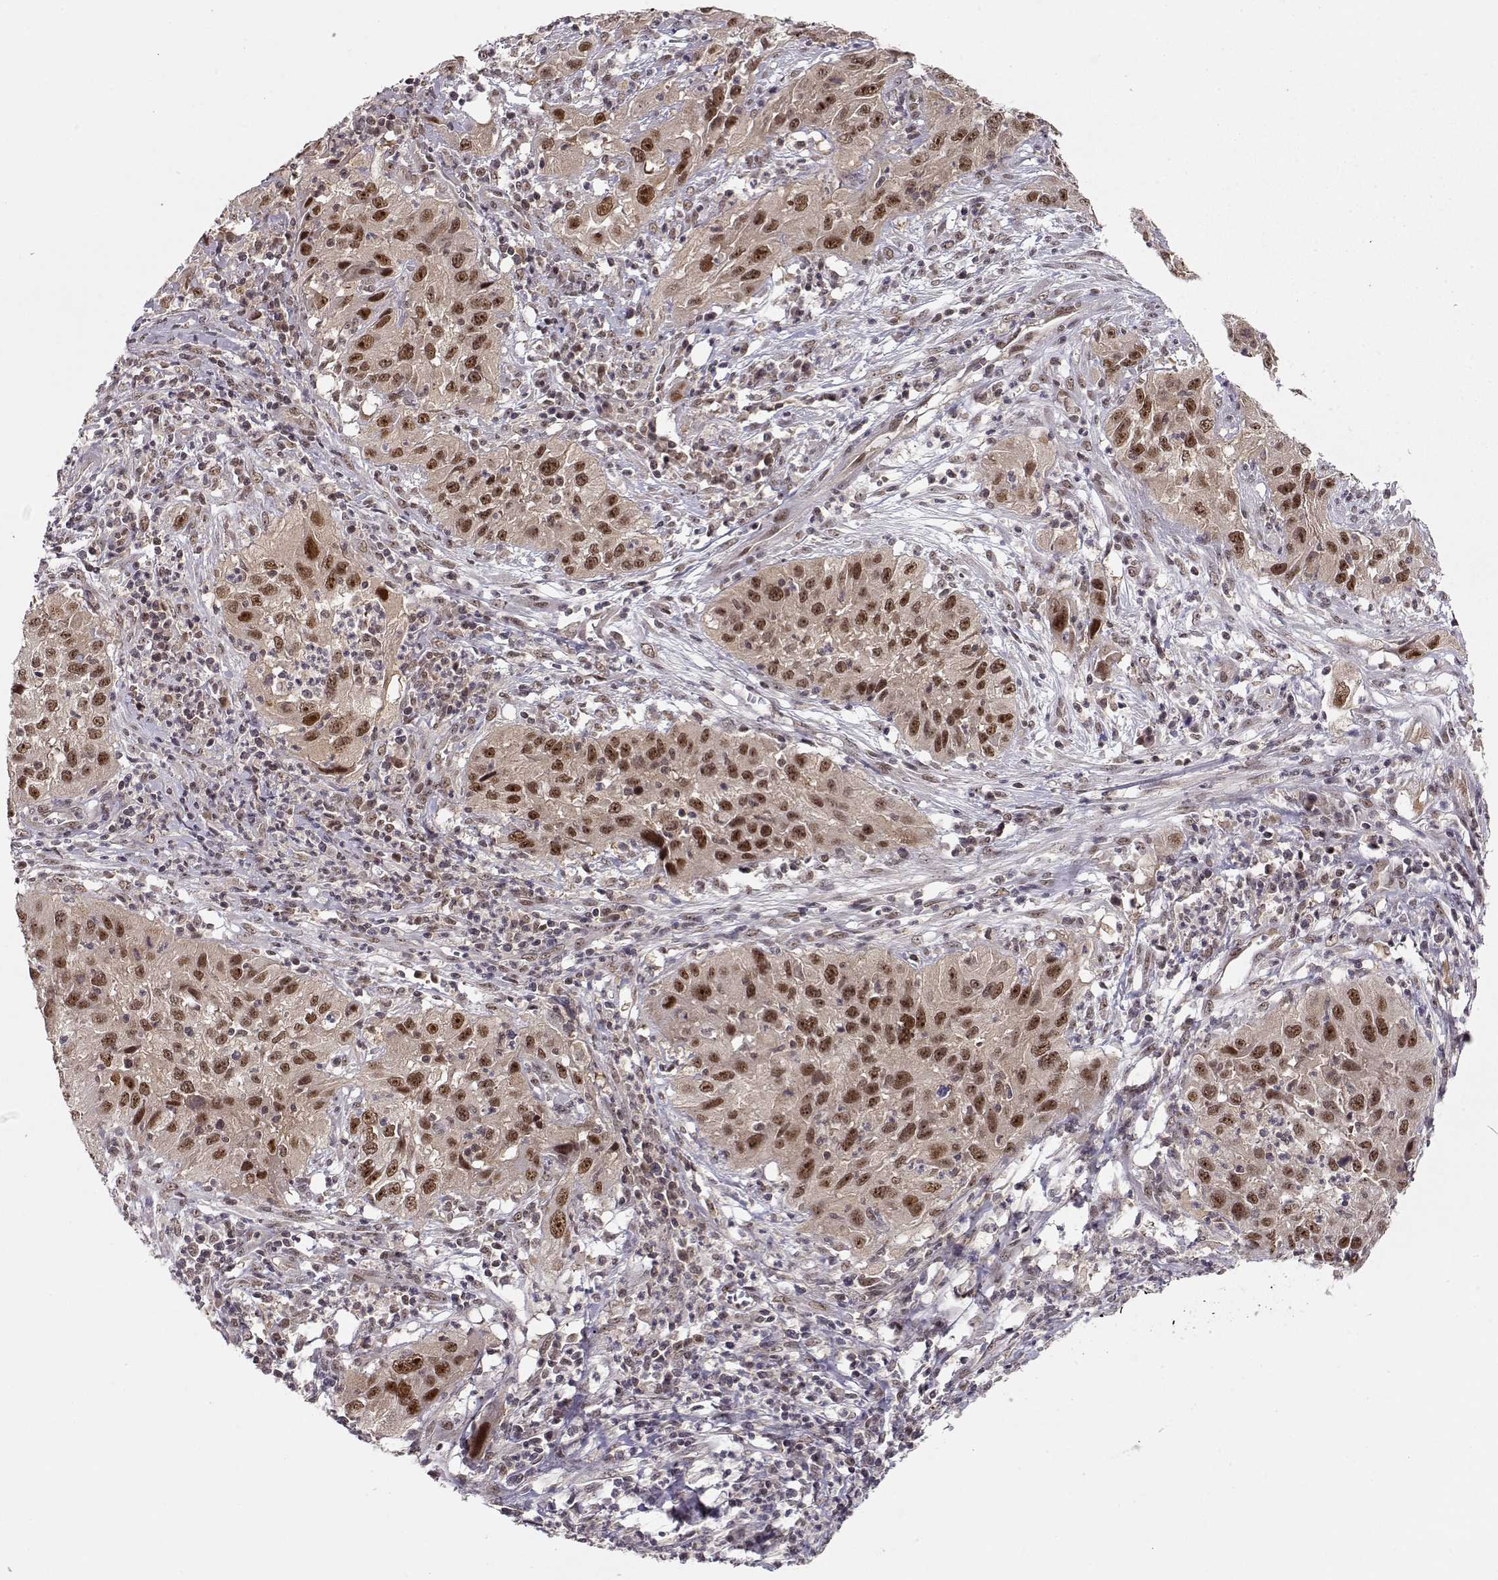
{"staining": {"intensity": "strong", "quantity": ">75%", "location": "nuclear"}, "tissue": "cervical cancer", "cell_type": "Tumor cells", "image_type": "cancer", "snomed": [{"axis": "morphology", "description": "Squamous cell carcinoma, NOS"}, {"axis": "topography", "description": "Cervix"}], "caption": "Strong nuclear protein positivity is appreciated in about >75% of tumor cells in squamous cell carcinoma (cervical). (Stains: DAB in brown, nuclei in blue, Microscopy: brightfield microscopy at high magnification).", "gene": "CSNK2A1", "patient": {"sex": "female", "age": 32}}